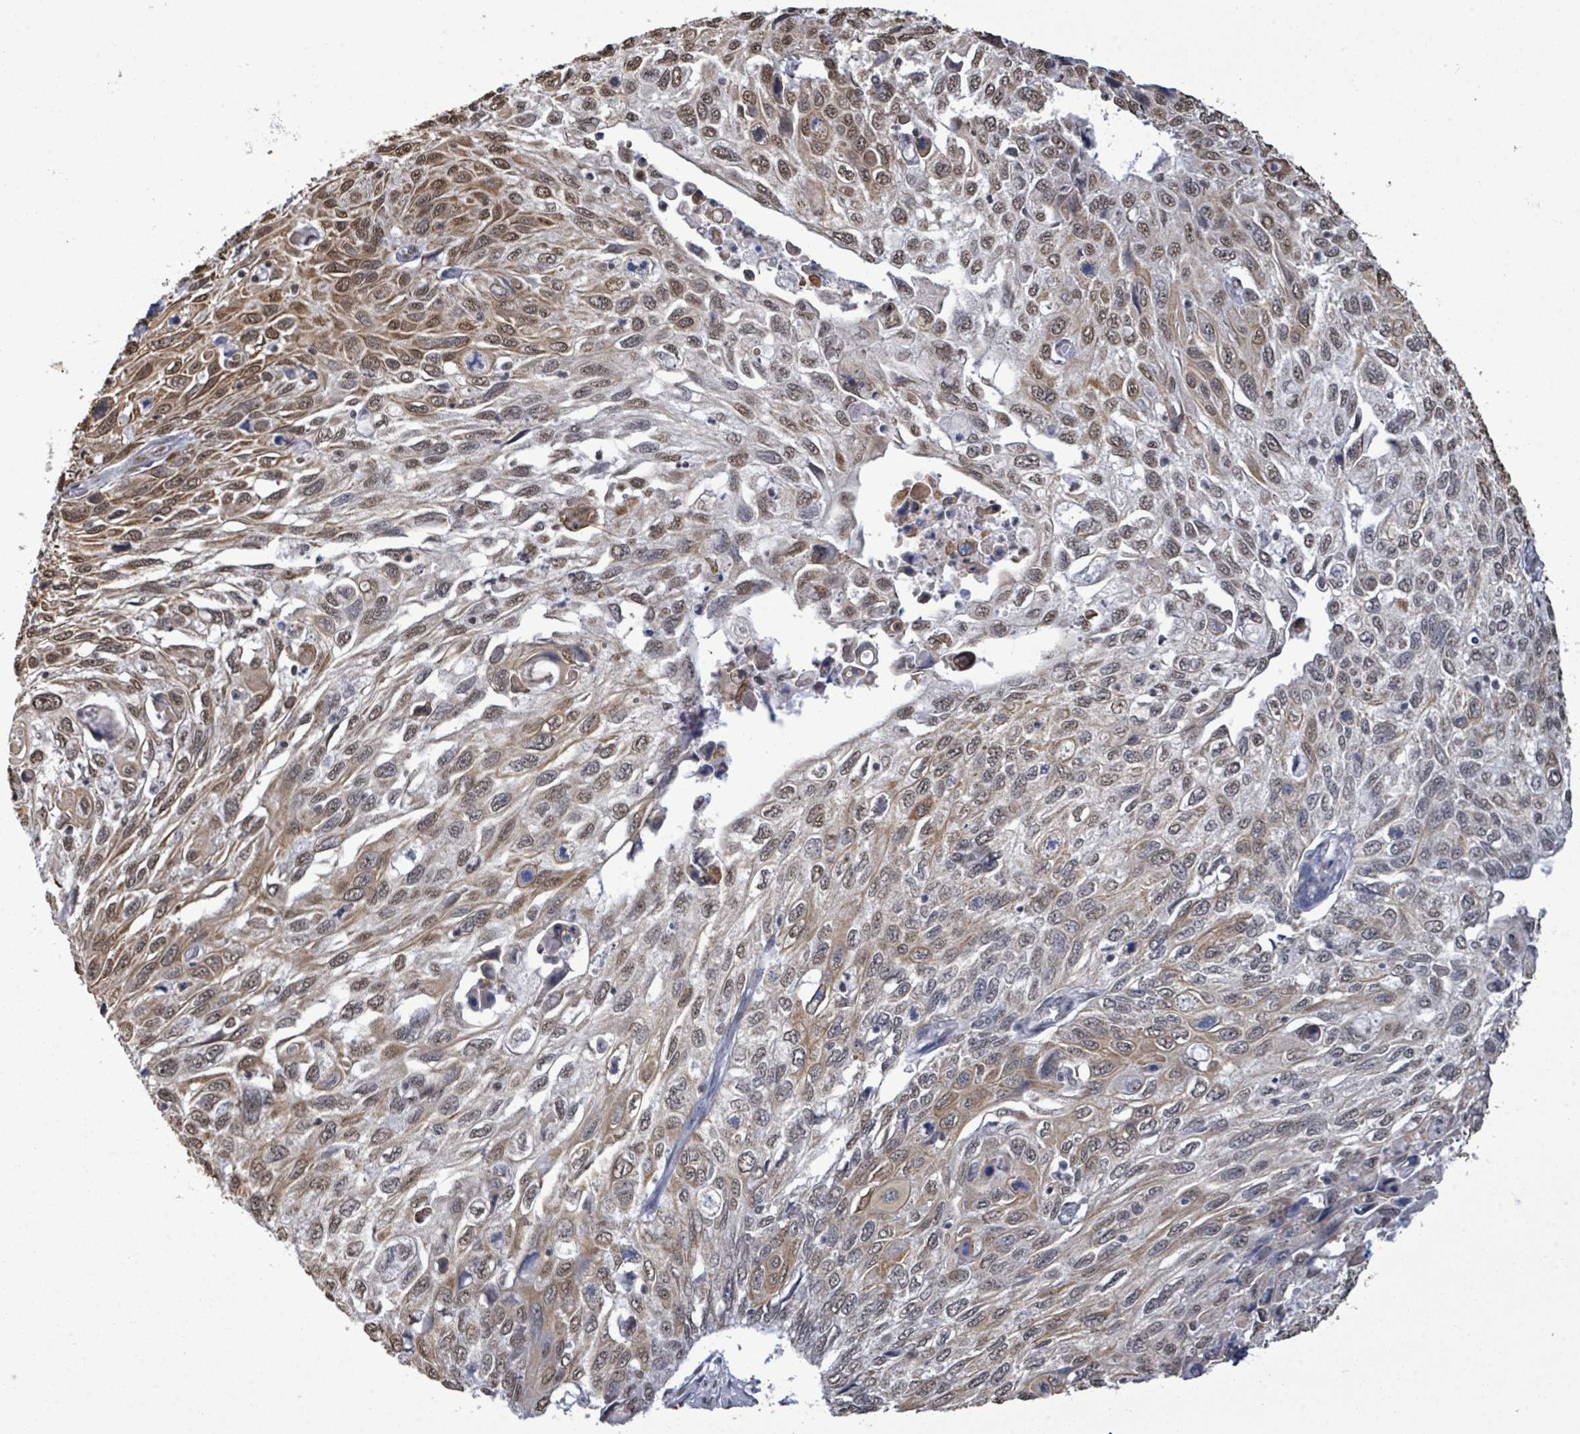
{"staining": {"intensity": "moderate", "quantity": ">75%", "location": "cytoplasmic/membranous,nuclear"}, "tissue": "cervical cancer", "cell_type": "Tumor cells", "image_type": "cancer", "snomed": [{"axis": "morphology", "description": "Squamous cell carcinoma, NOS"}, {"axis": "topography", "description": "Cervix"}], "caption": "Immunohistochemistry (IHC) micrograph of human cervical squamous cell carcinoma stained for a protein (brown), which demonstrates medium levels of moderate cytoplasmic/membranous and nuclear positivity in about >75% of tumor cells.", "gene": "SAMD14", "patient": {"sex": "female", "age": 70}}